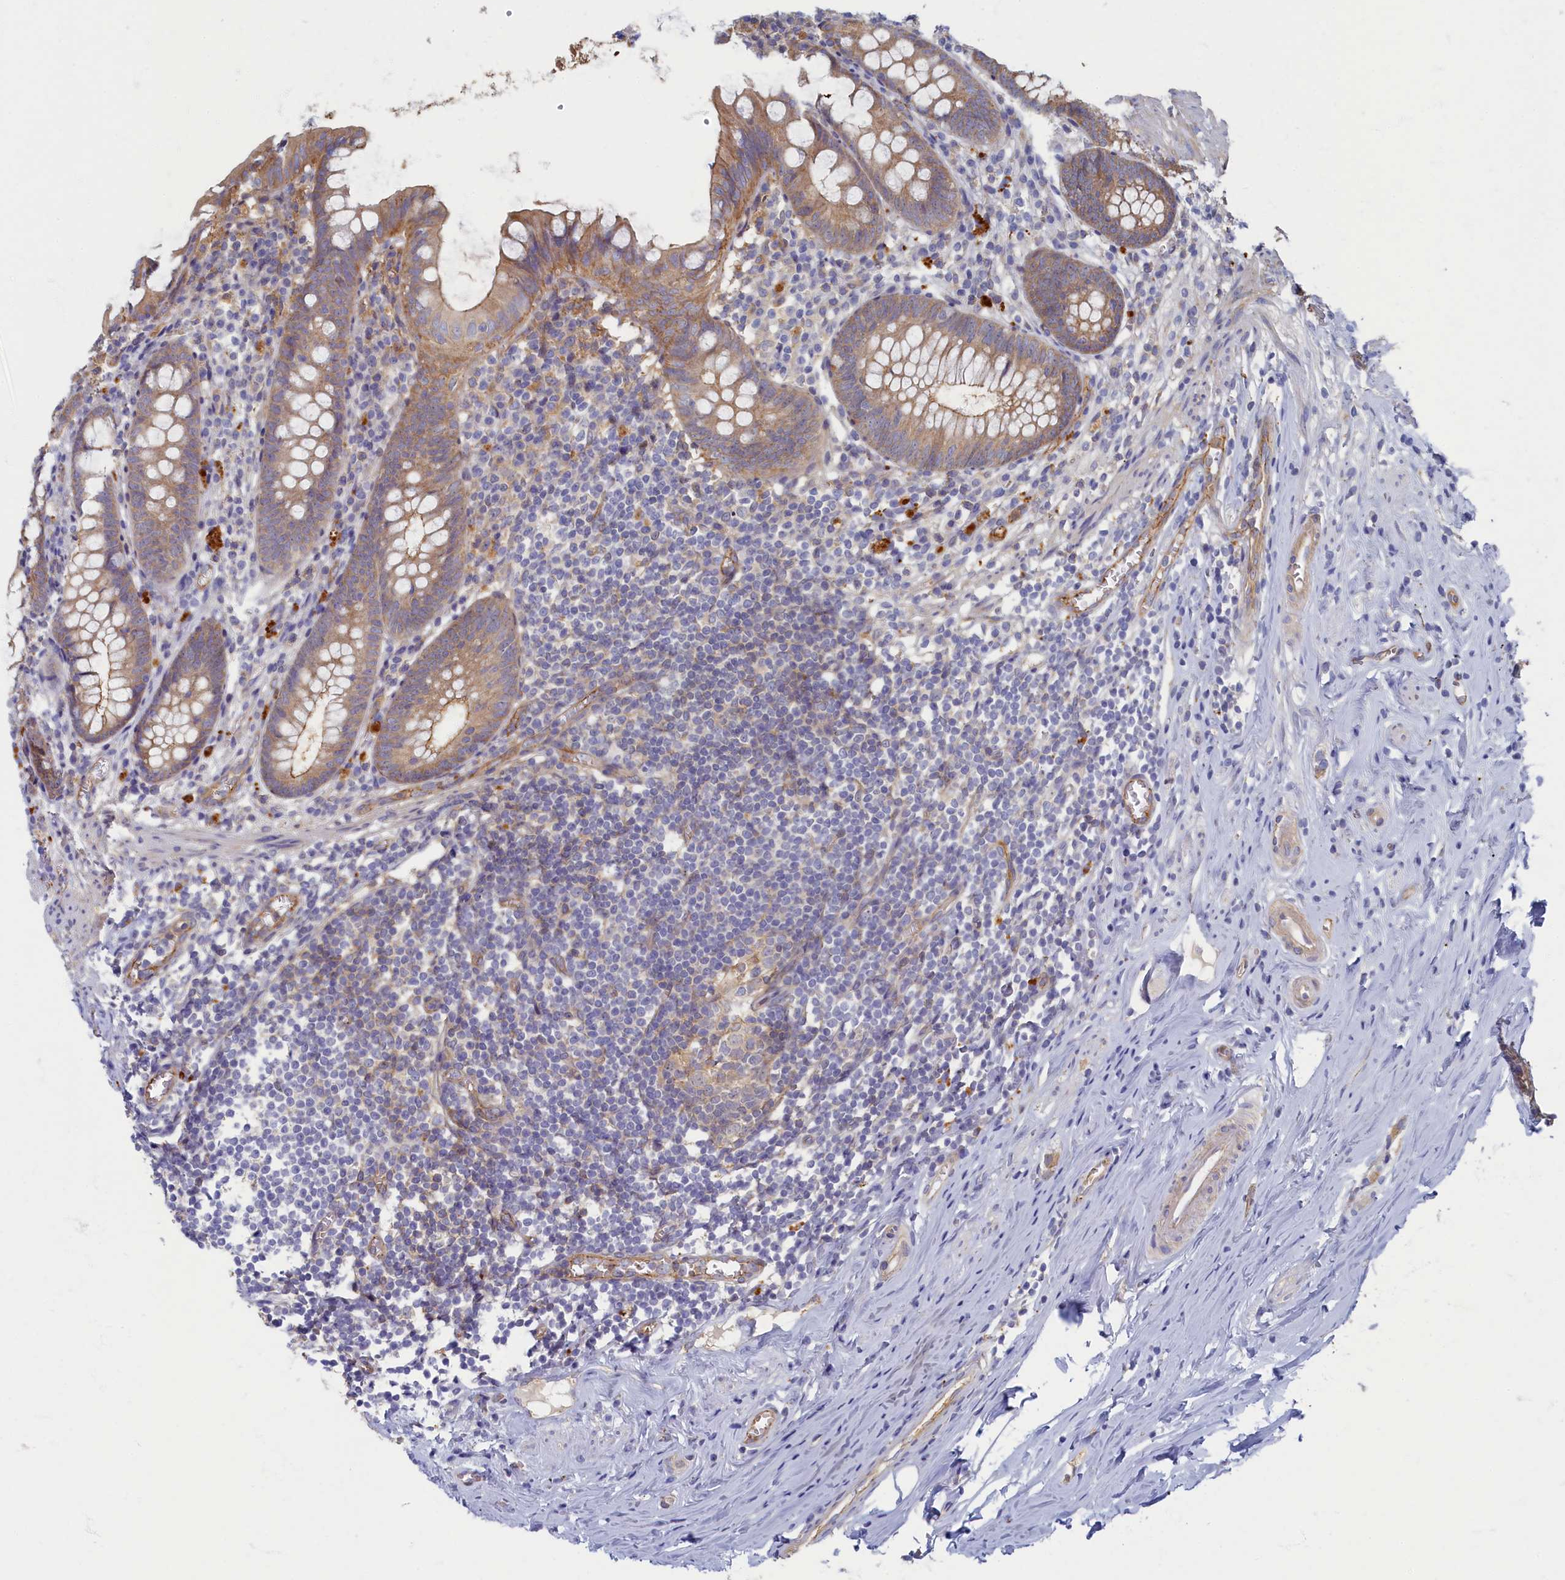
{"staining": {"intensity": "weak", "quantity": "25%-75%", "location": "cytoplasmic/membranous"}, "tissue": "appendix", "cell_type": "Glandular cells", "image_type": "normal", "snomed": [{"axis": "morphology", "description": "Normal tissue, NOS"}, {"axis": "topography", "description": "Appendix"}], "caption": "Immunohistochemistry histopathology image of normal human appendix stained for a protein (brown), which exhibits low levels of weak cytoplasmic/membranous staining in approximately 25%-75% of glandular cells.", "gene": "PSMG2", "patient": {"sex": "female", "age": 51}}